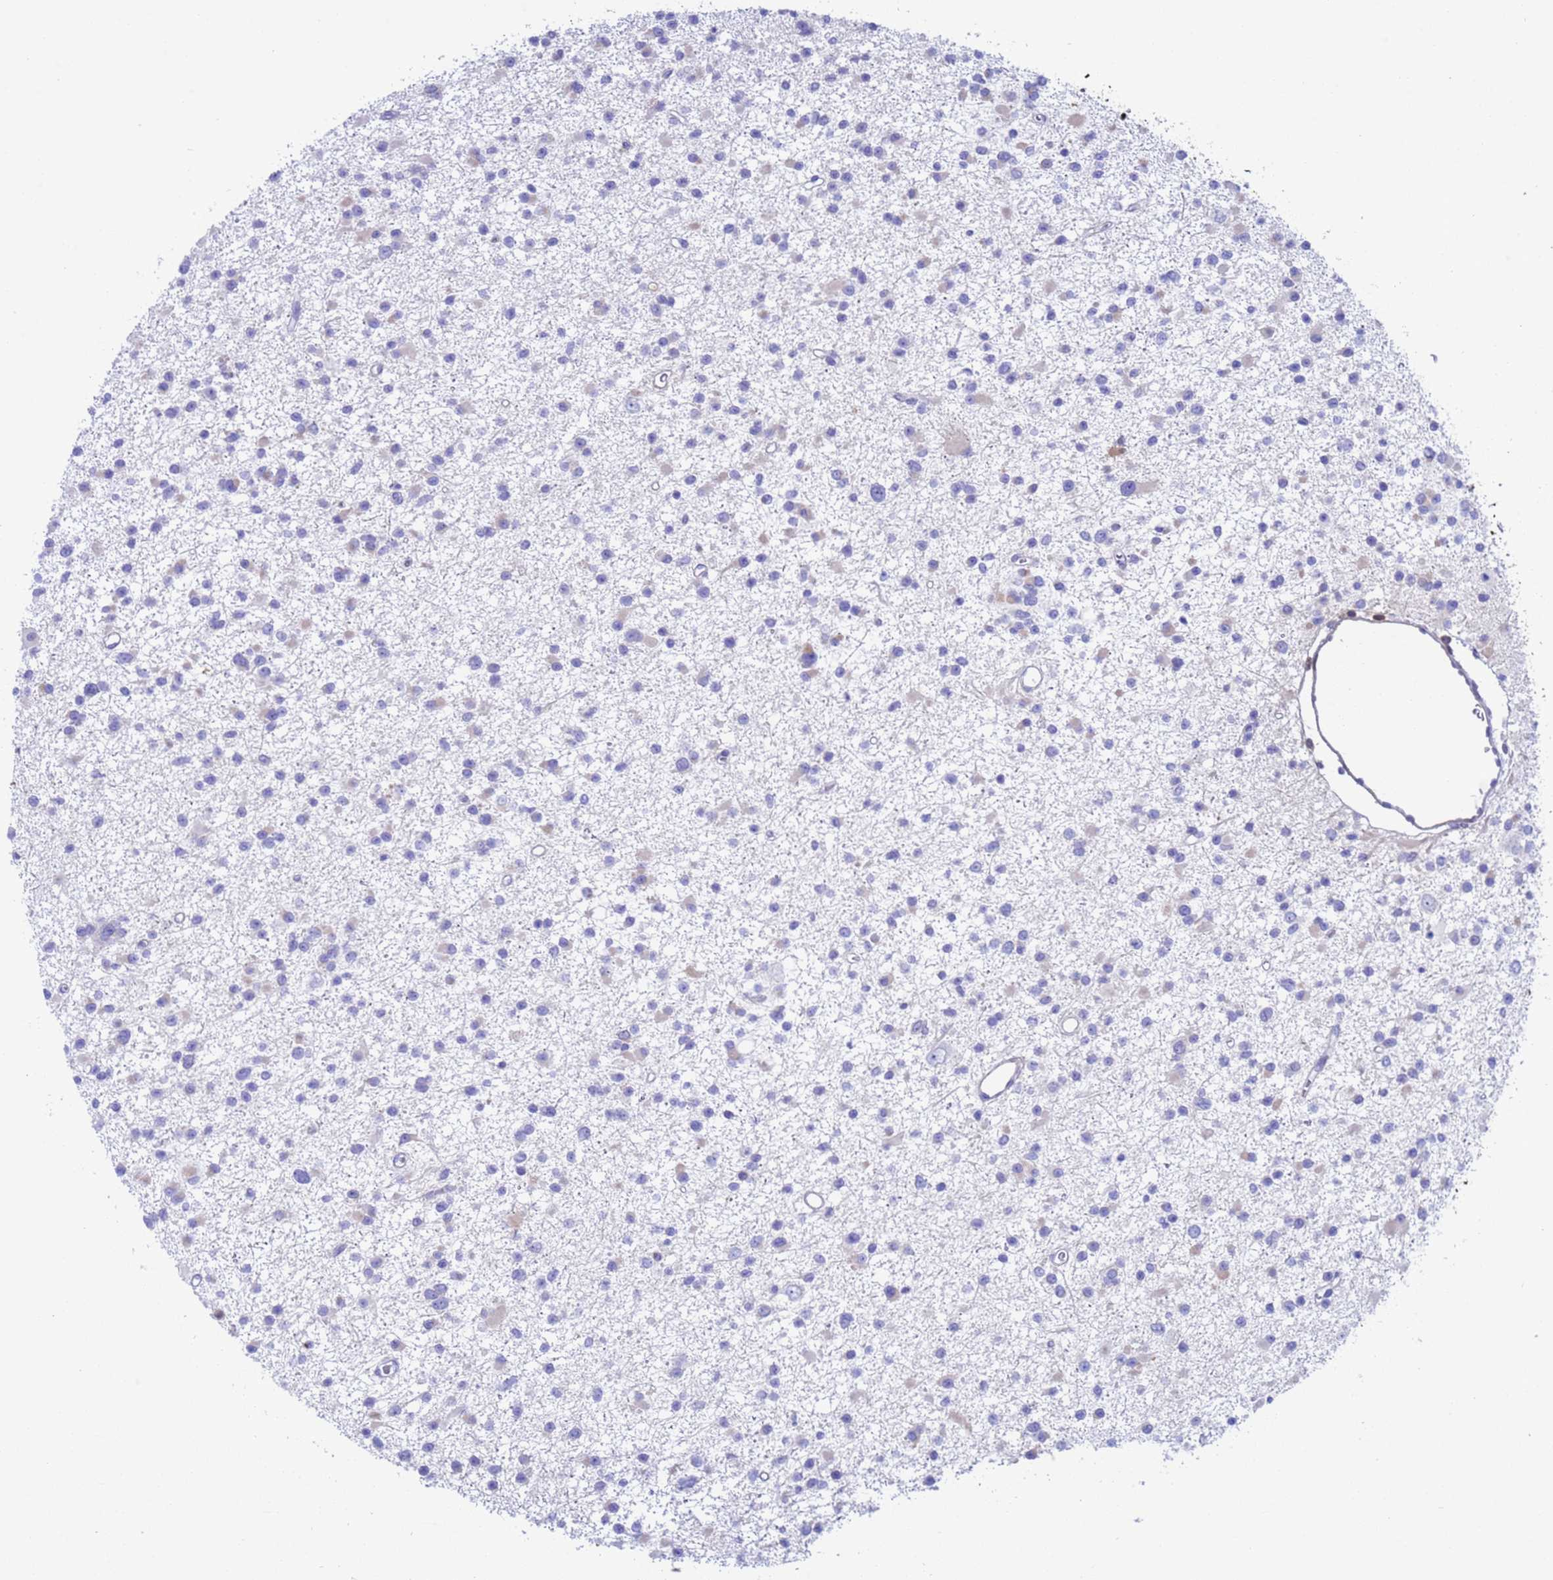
{"staining": {"intensity": "negative", "quantity": "none", "location": "none"}, "tissue": "glioma", "cell_type": "Tumor cells", "image_type": "cancer", "snomed": [{"axis": "morphology", "description": "Glioma, malignant, Low grade"}, {"axis": "topography", "description": "Brain"}], "caption": "Tumor cells are negative for protein expression in human glioma.", "gene": "C6orf47", "patient": {"sex": "female", "age": 22}}